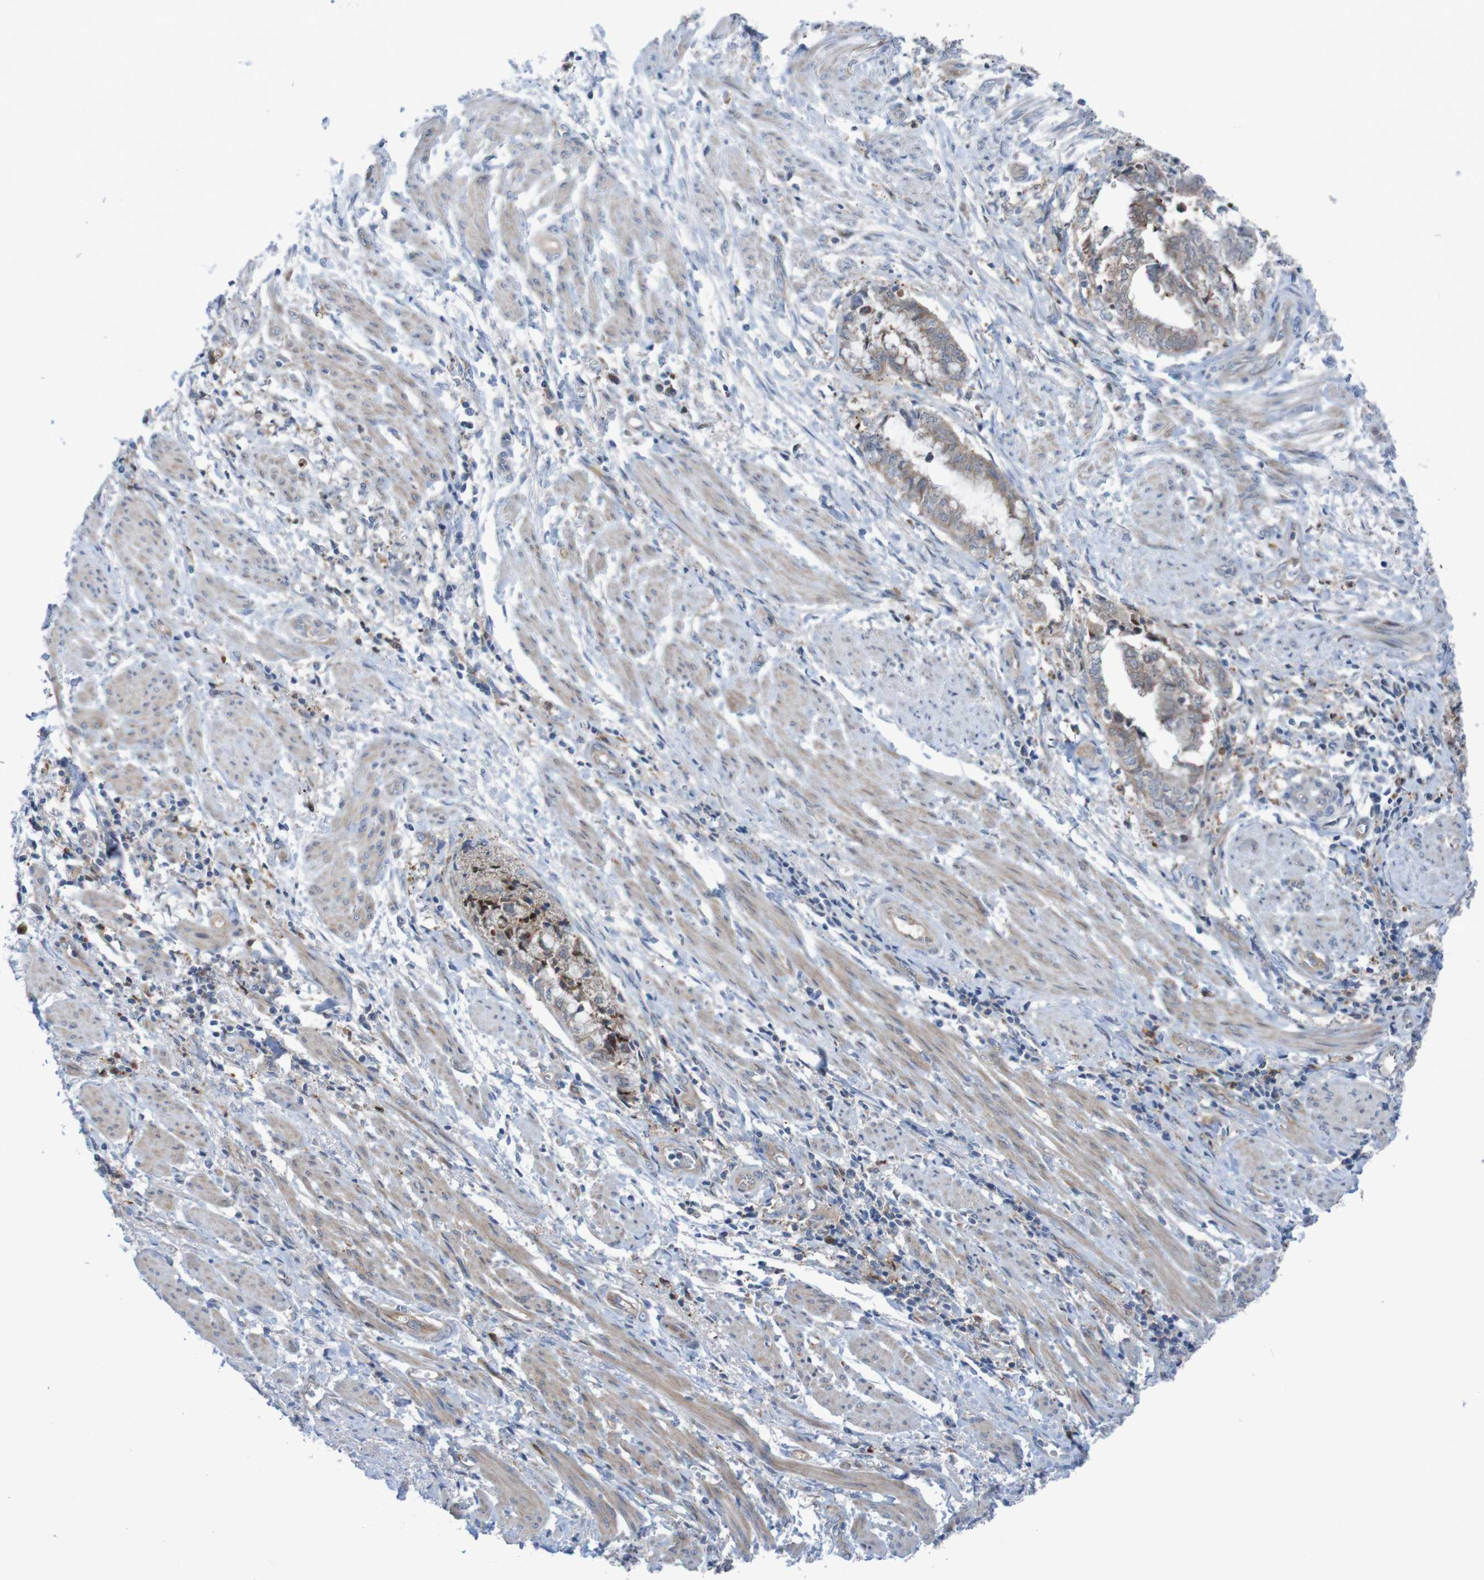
{"staining": {"intensity": "weak", "quantity": ">75%", "location": "cytoplasmic/membranous"}, "tissue": "endometrial cancer", "cell_type": "Tumor cells", "image_type": "cancer", "snomed": [{"axis": "morphology", "description": "Necrosis, NOS"}, {"axis": "morphology", "description": "Adenocarcinoma, NOS"}, {"axis": "topography", "description": "Endometrium"}], "caption": "Protein expression analysis of human endometrial adenocarcinoma reveals weak cytoplasmic/membranous expression in about >75% of tumor cells.", "gene": "ANGPT4", "patient": {"sex": "female", "age": 79}}